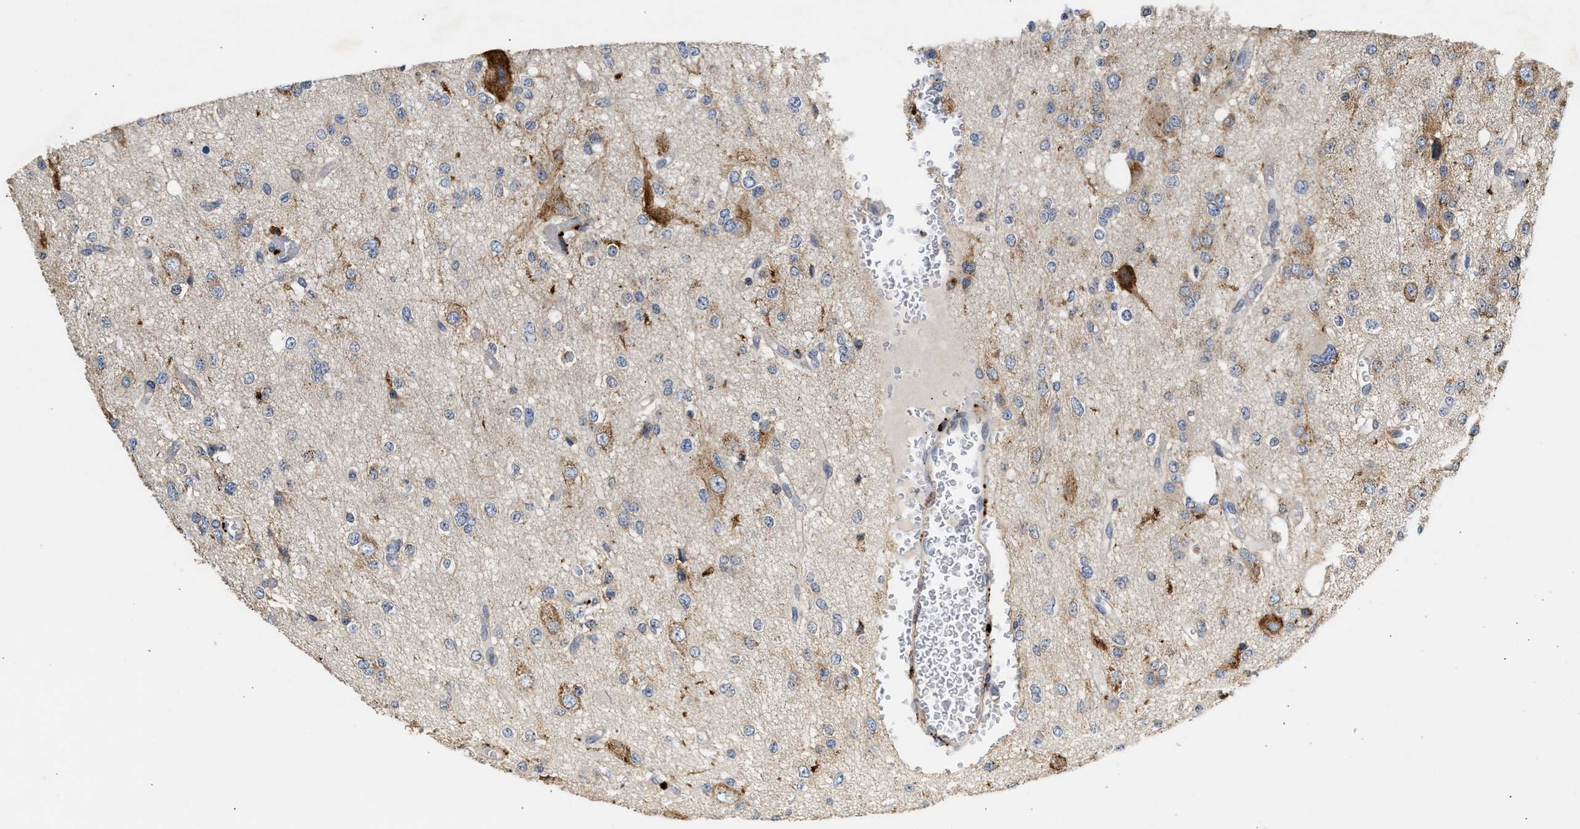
{"staining": {"intensity": "moderate", "quantity": "<25%", "location": "cytoplasmic/membranous"}, "tissue": "glioma", "cell_type": "Tumor cells", "image_type": "cancer", "snomed": [{"axis": "morphology", "description": "Glioma, malignant, Low grade"}, {"axis": "topography", "description": "Brain"}], "caption": "Protein expression analysis of glioma exhibits moderate cytoplasmic/membranous positivity in about <25% of tumor cells. Immunohistochemistry stains the protein of interest in brown and the nuclei are stained blue.", "gene": "AMZ1", "patient": {"sex": "male", "age": 38}}